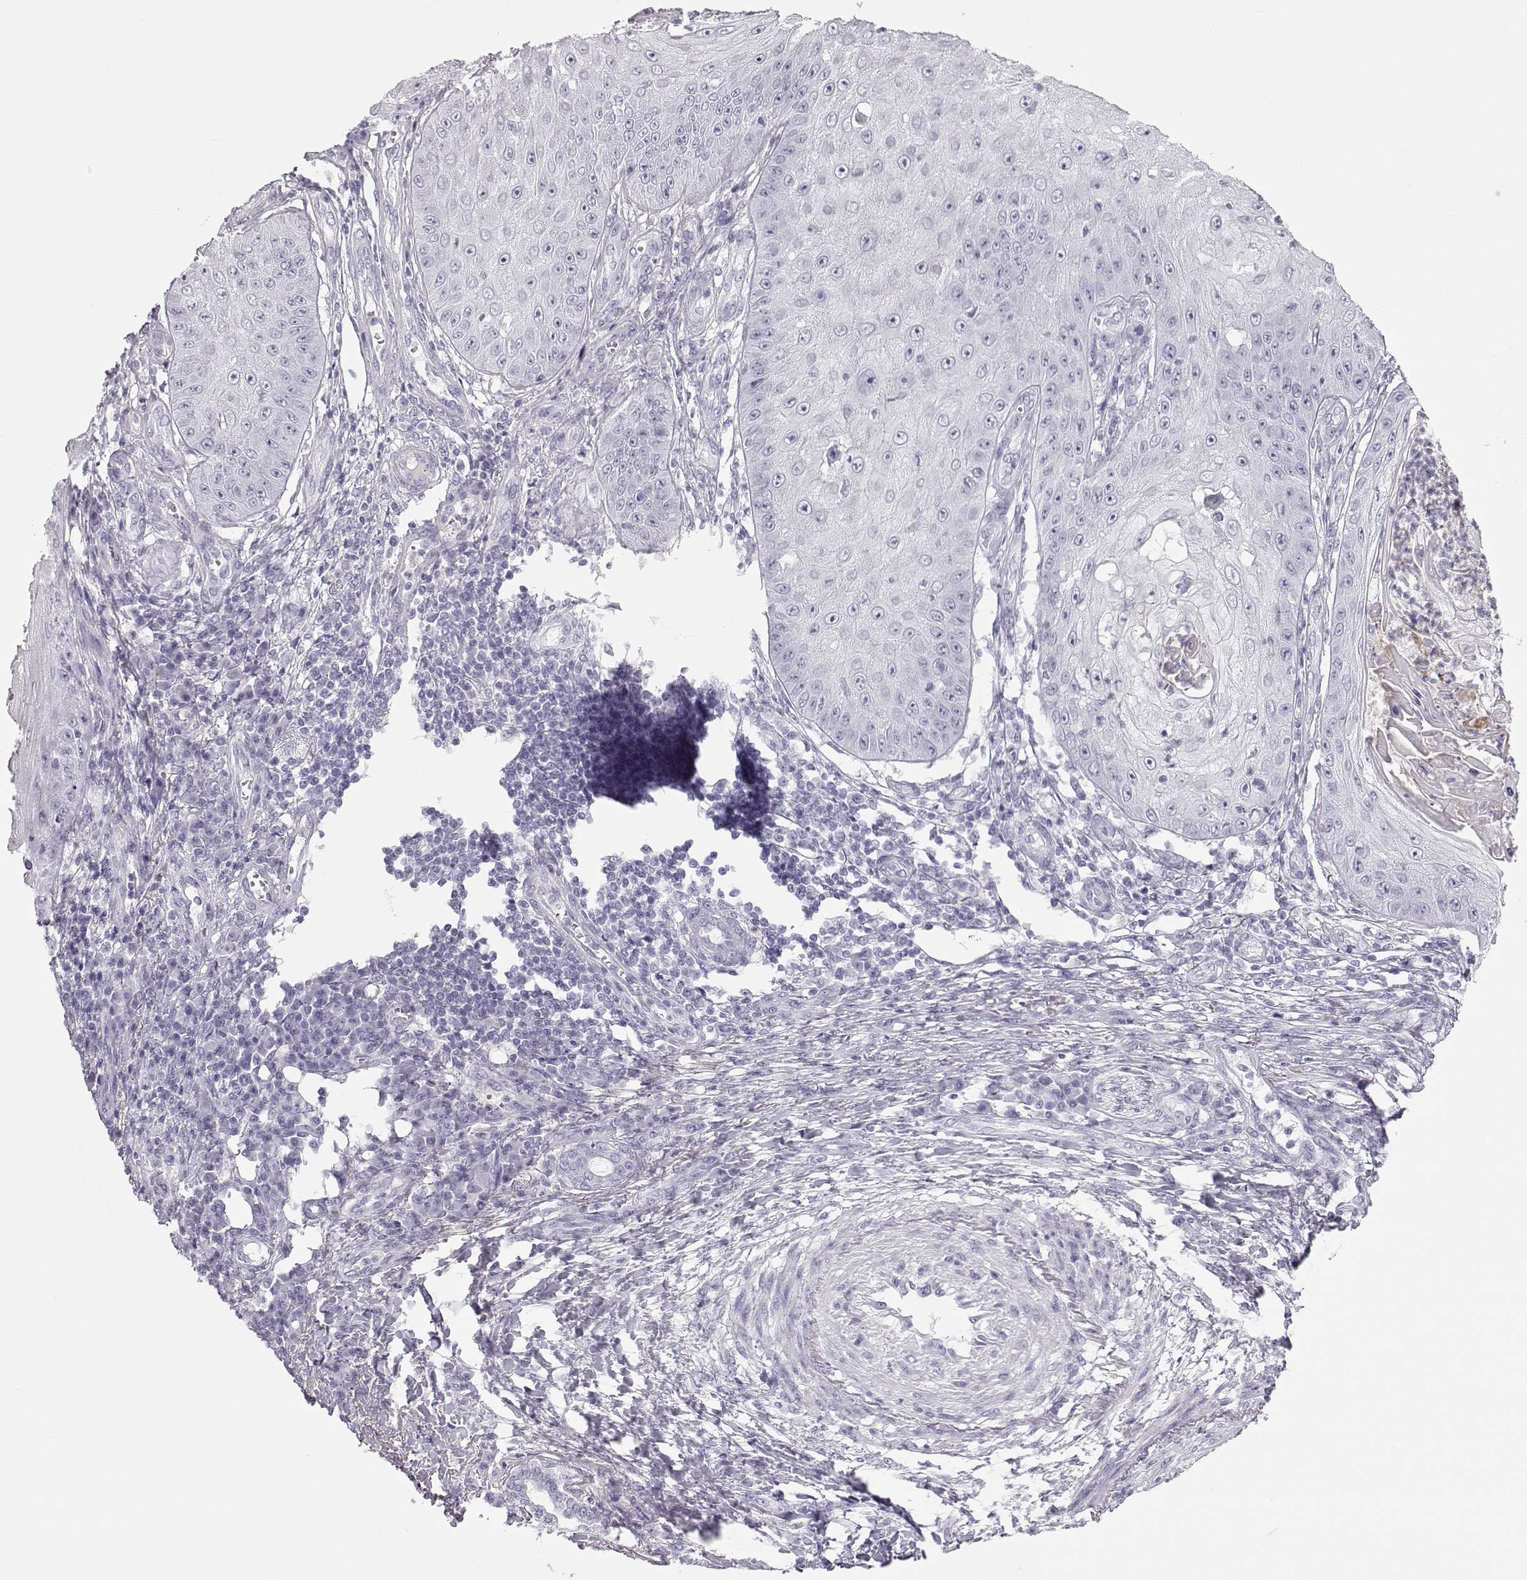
{"staining": {"intensity": "negative", "quantity": "none", "location": "none"}, "tissue": "skin cancer", "cell_type": "Tumor cells", "image_type": "cancer", "snomed": [{"axis": "morphology", "description": "Squamous cell carcinoma, NOS"}, {"axis": "topography", "description": "Skin"}], "caption": "Protein analysis of squamous cell carcinoma (skin) shows no significant expression in tumor cells.", "gene": "MIP", "patient": {"sex": "male", "age": 70}}